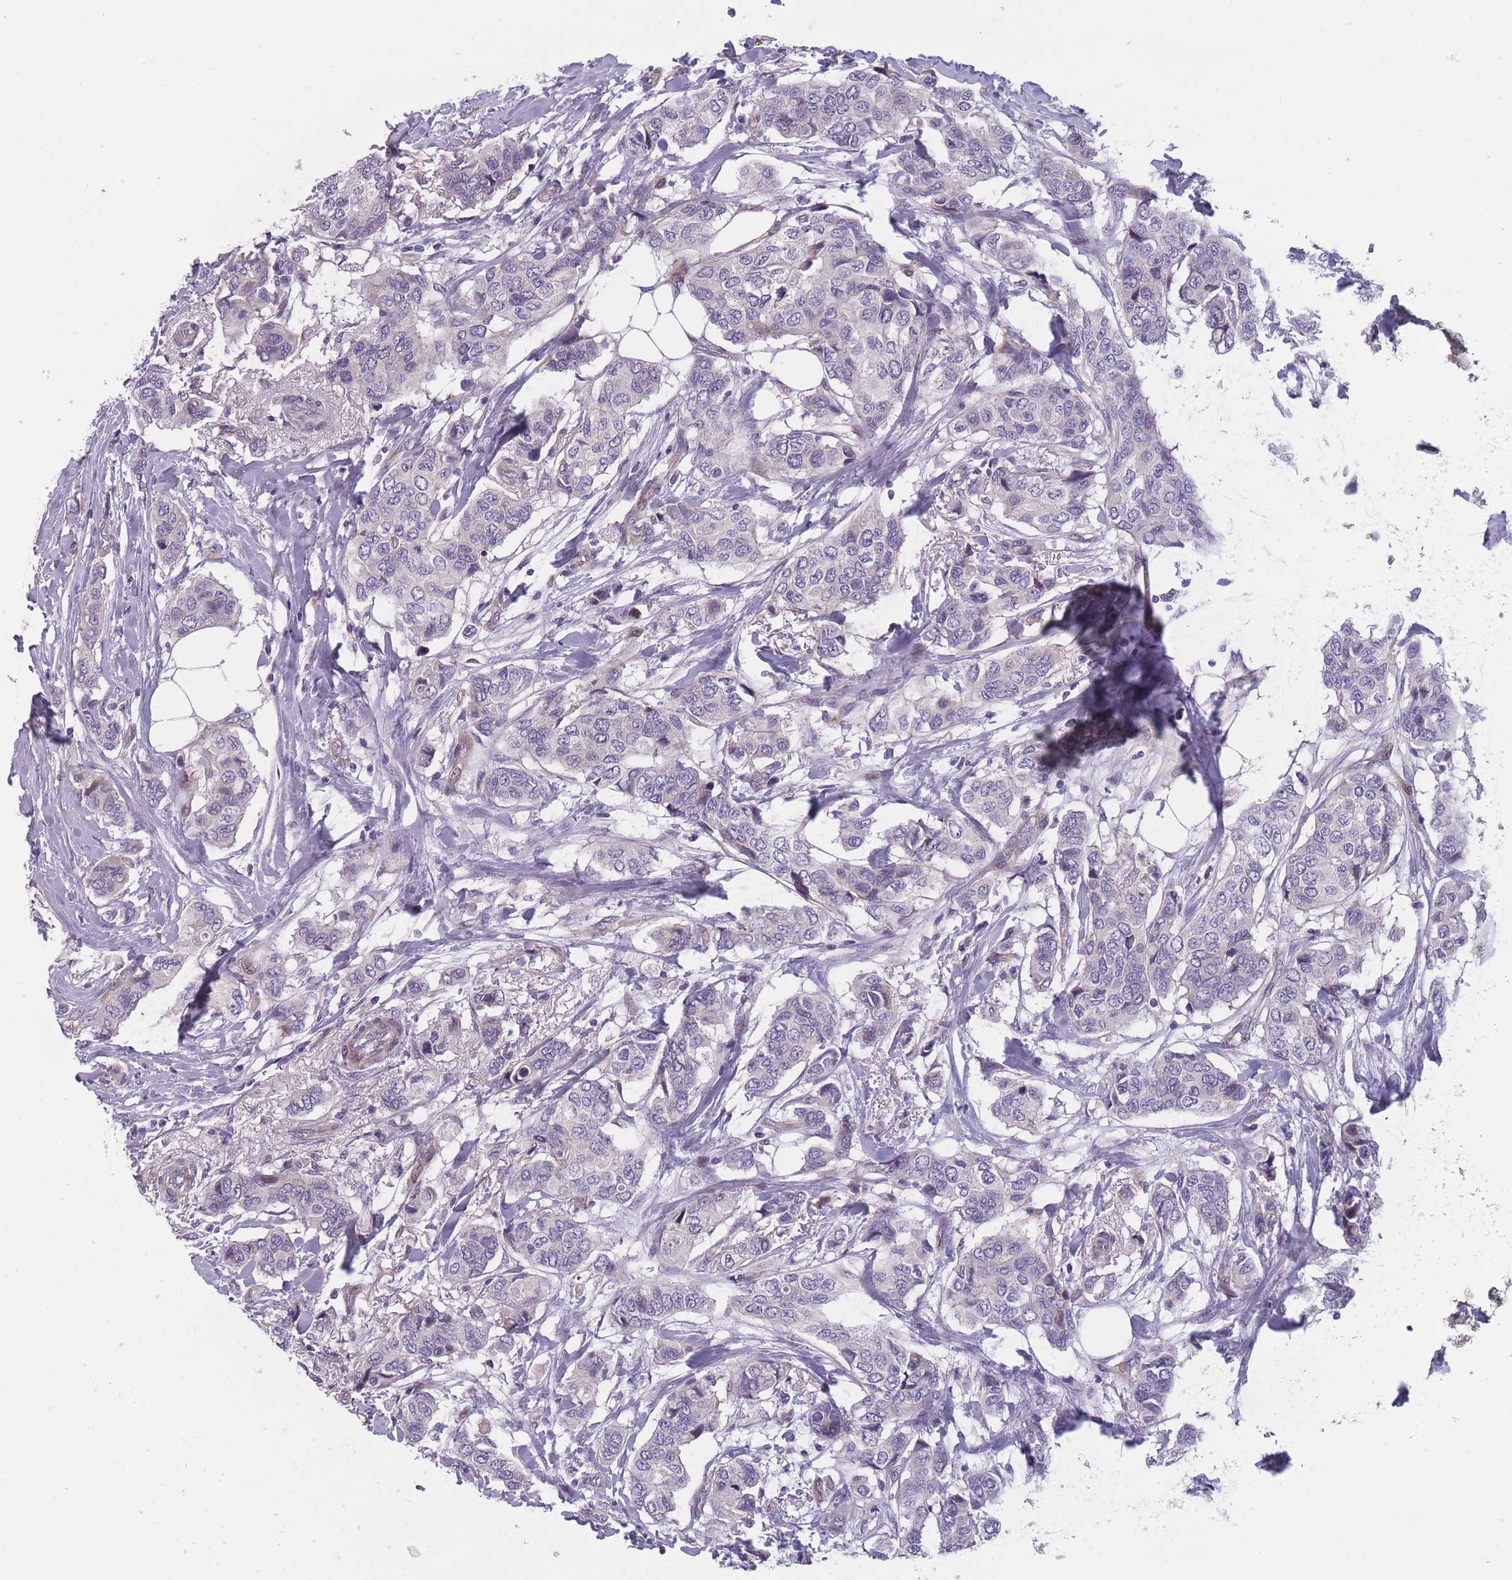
{"staining": {"intensity": "negative", "quantity": "none", "location": "none"}, "tissue": "breast cancer", "cell_type": "Tumor cells", "image_type": "cancer", "snomed": [{"axis": "morphology", "description": "Lobular carcinoma"}, {"axis": "topography", "description": "Breast"}], "caption": "The image shows no significant positivity in tumor cells of breast cancer.", "gene": "FAM83F", "patient": {"sex": "female", "age": 51}}